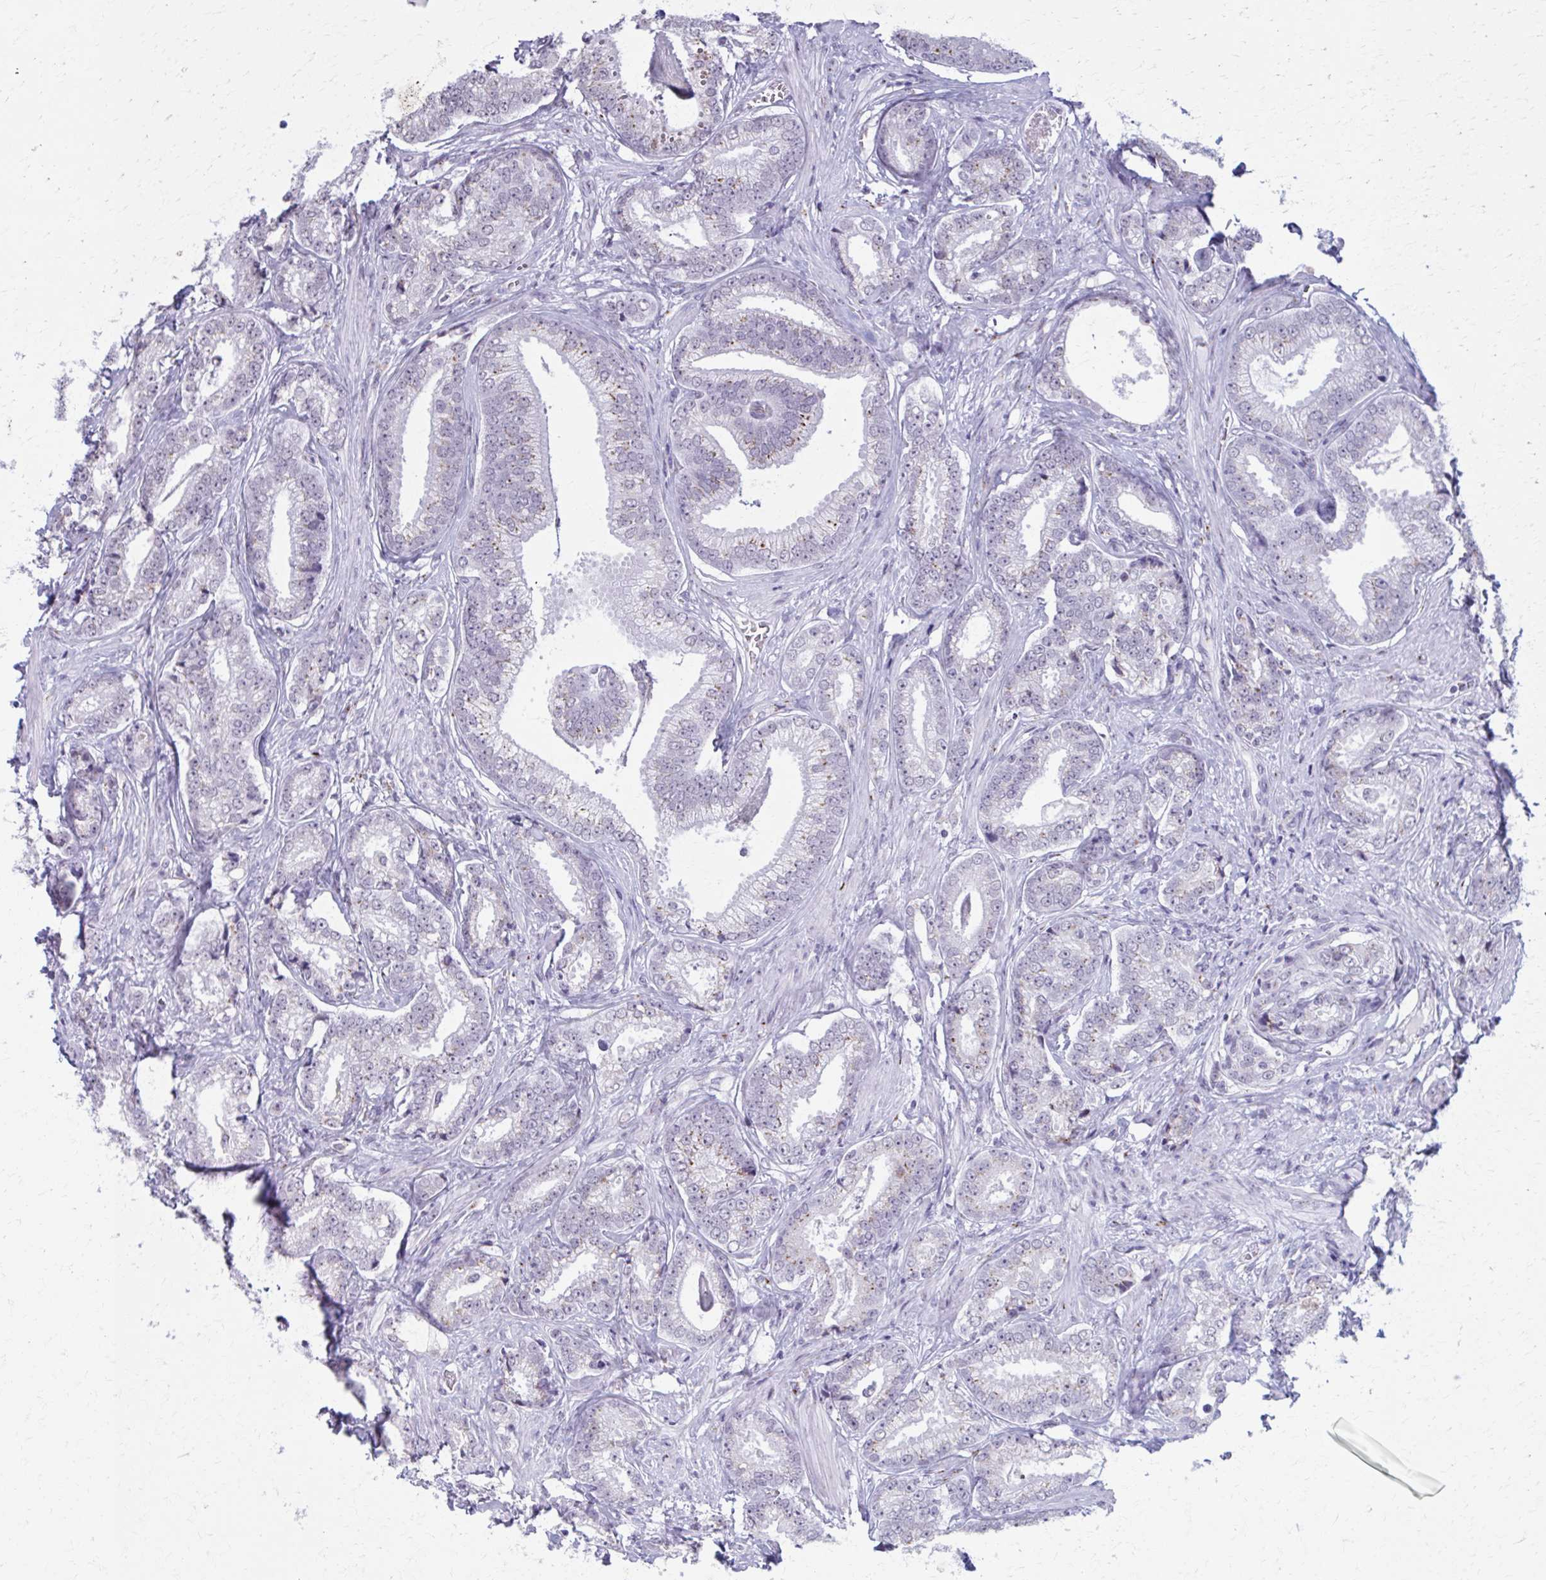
{"staining": {"intensity": "moderate", "quantity": "<25%", "location": "cytoplasmic/membranous"}, "tissue": "prostate cancer", "cell_type": "Tumor cells", "image_type": "cancer", "snomed": [{"axis": "morphology", "description": "Adenocarcinoma, Low grade"}, {"axis": "topography", "description": "Prostate"}], "caption": "IHC staining of prostate cancer, which displays low levels of moderate cytoplasmic/membranous expression in approximately <25% of tumor cells indicating moderate cytoplasmic/membranous protein expression. The staining was performed using DAB (brown) for protein detection and nuclei were counterstained in hematoxylin (blue).", "gene": "ZNF682", "patient": {"sex": "male", "age": 63}}